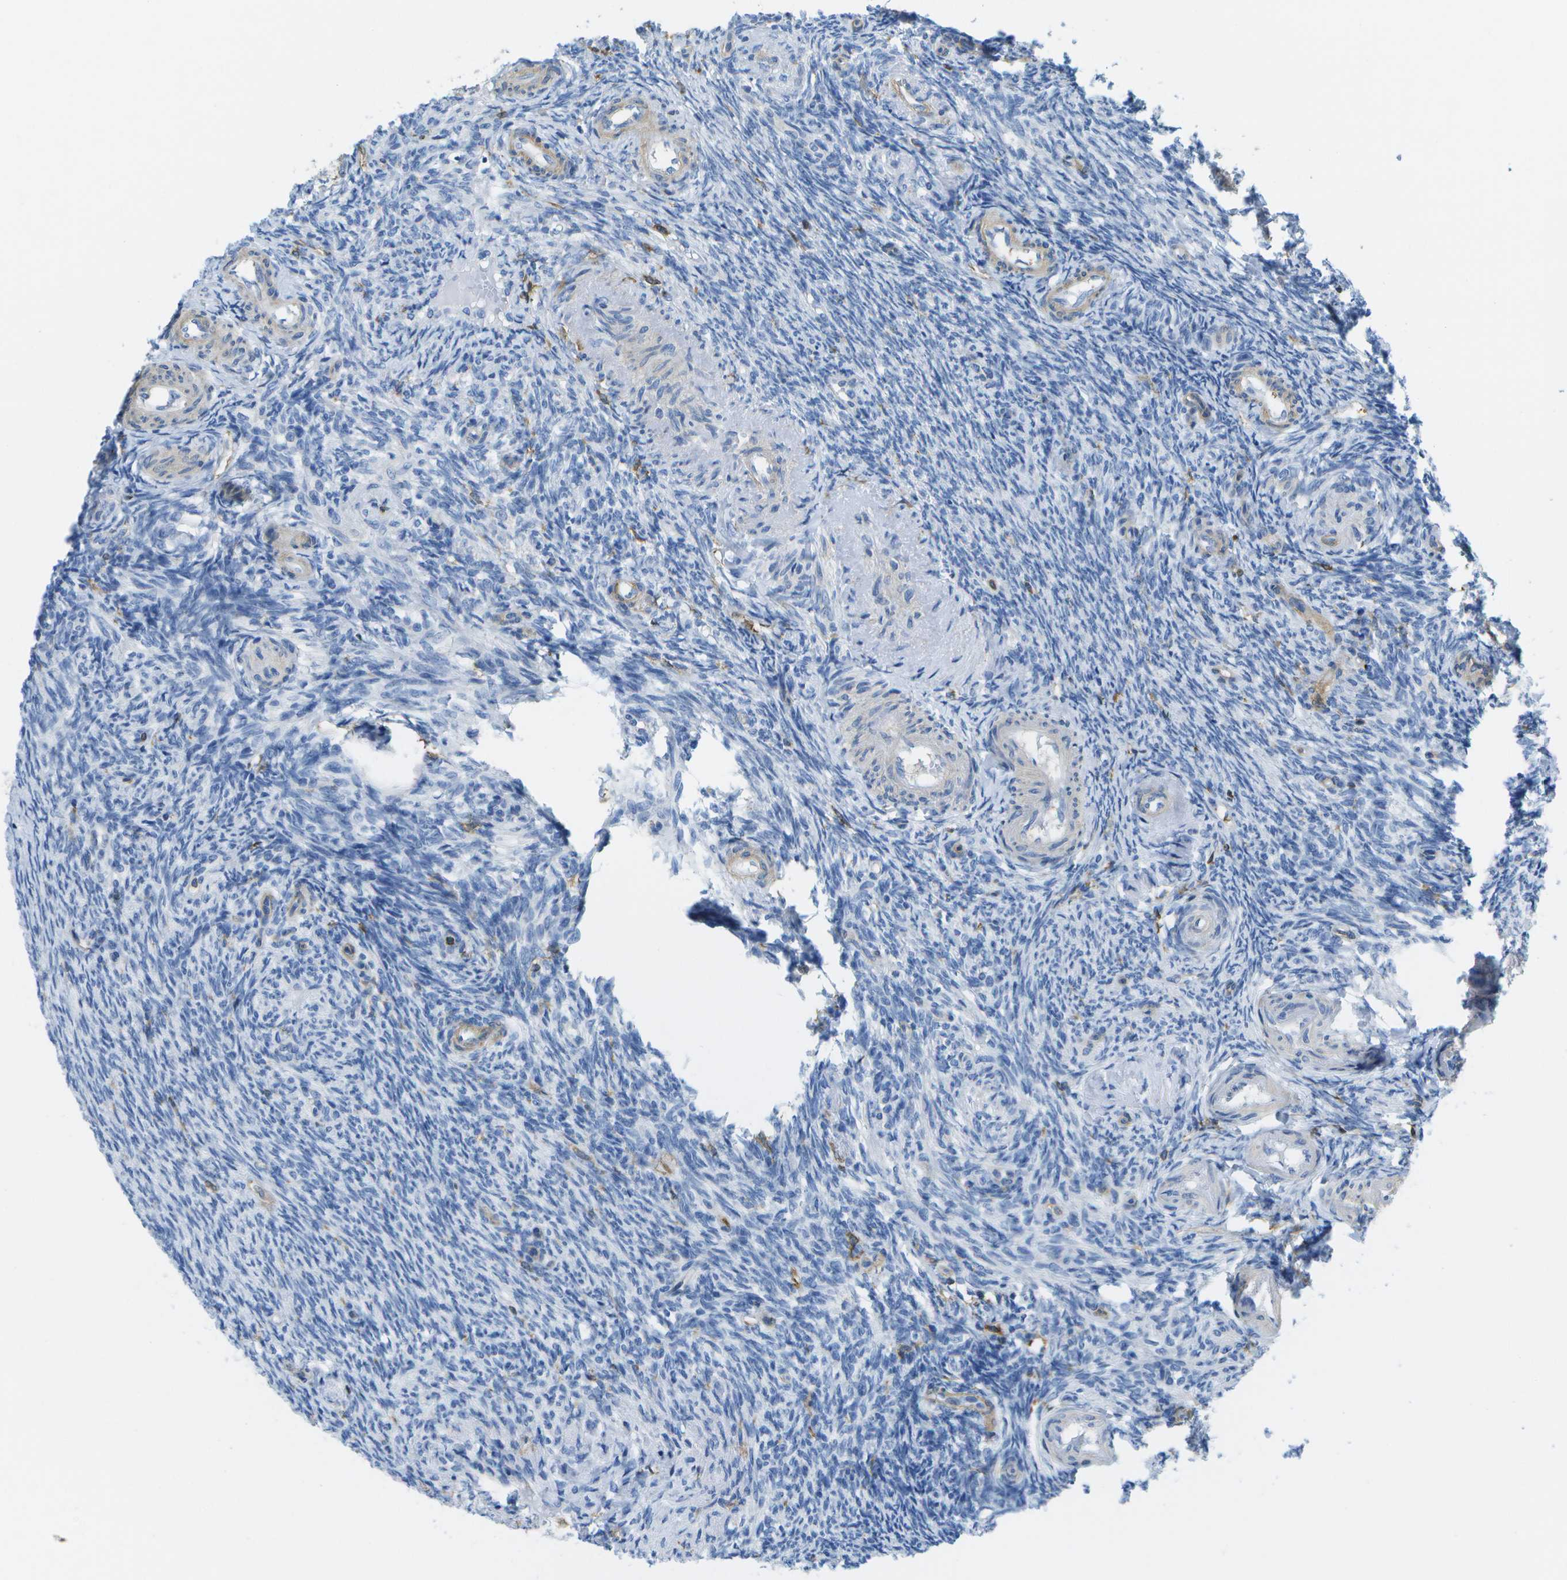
{"staining": {"intensity": "weak", "quantity": ">75%", "location": "cytoplasmic/membranous"}, "tissue": "ovary", "cell_type": "Follicle cells", "image_type": "normal", "snomed": [{"axis": "morphology", "description": "Normal tissue, NOS"}, {"axis": "topography", "description": "Ovary"}], "caption": "Ovary stained for a protein displays weak cytoplasmic/membranous positivity in follicle cells. (DAB (3,3'-diaminobenzidine) = brown stain, brightfield microscopy at high magnification).", "gene": "RCSD1", "patient": {"sex": "female", "age": 41}}